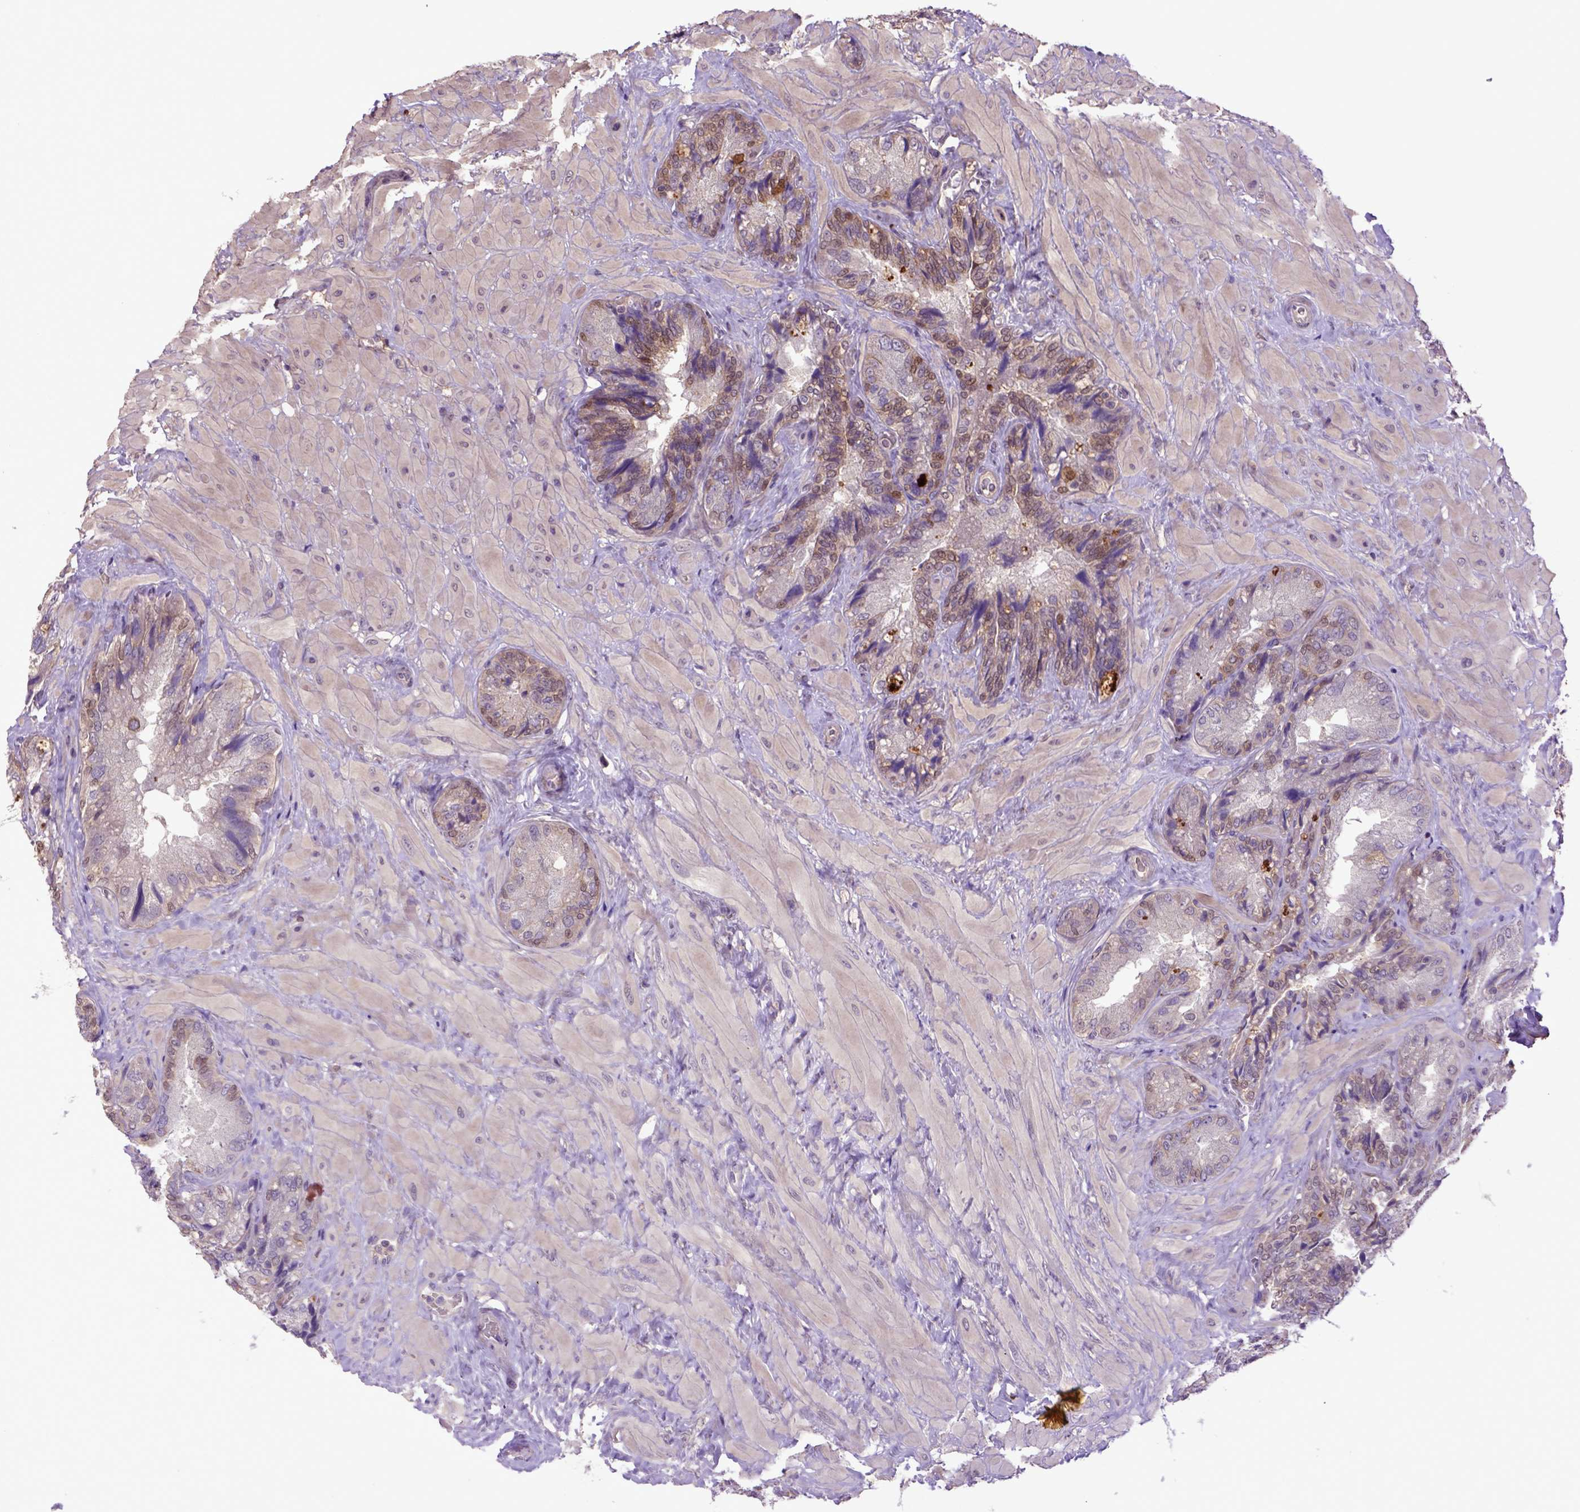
{"staining": {"intensity": "moderate", "quantity": "25%-75%", "location": "cytoplasmic/membranous"}, "tissue": "seminal vesicle", "cell_type": "Glandular cells", "image_type": "normal", "snomed": [{"axis": "morphology", "description": "Normal tissue, NOS"}, {"axis": "topography", "description": "Seminal veicle"}], "caption": "Moderate cytoplasmic/membranous protein staining is present in about 25%-75% of glandular cells in seminal vesicle. The protein of interest is stained brown, and the nuclei are stained in blue (DAB IHC with brightfield microscopy, high magnification).", "gene": "HSPBP1", "patient": {"sex": "male", "age": 57}}